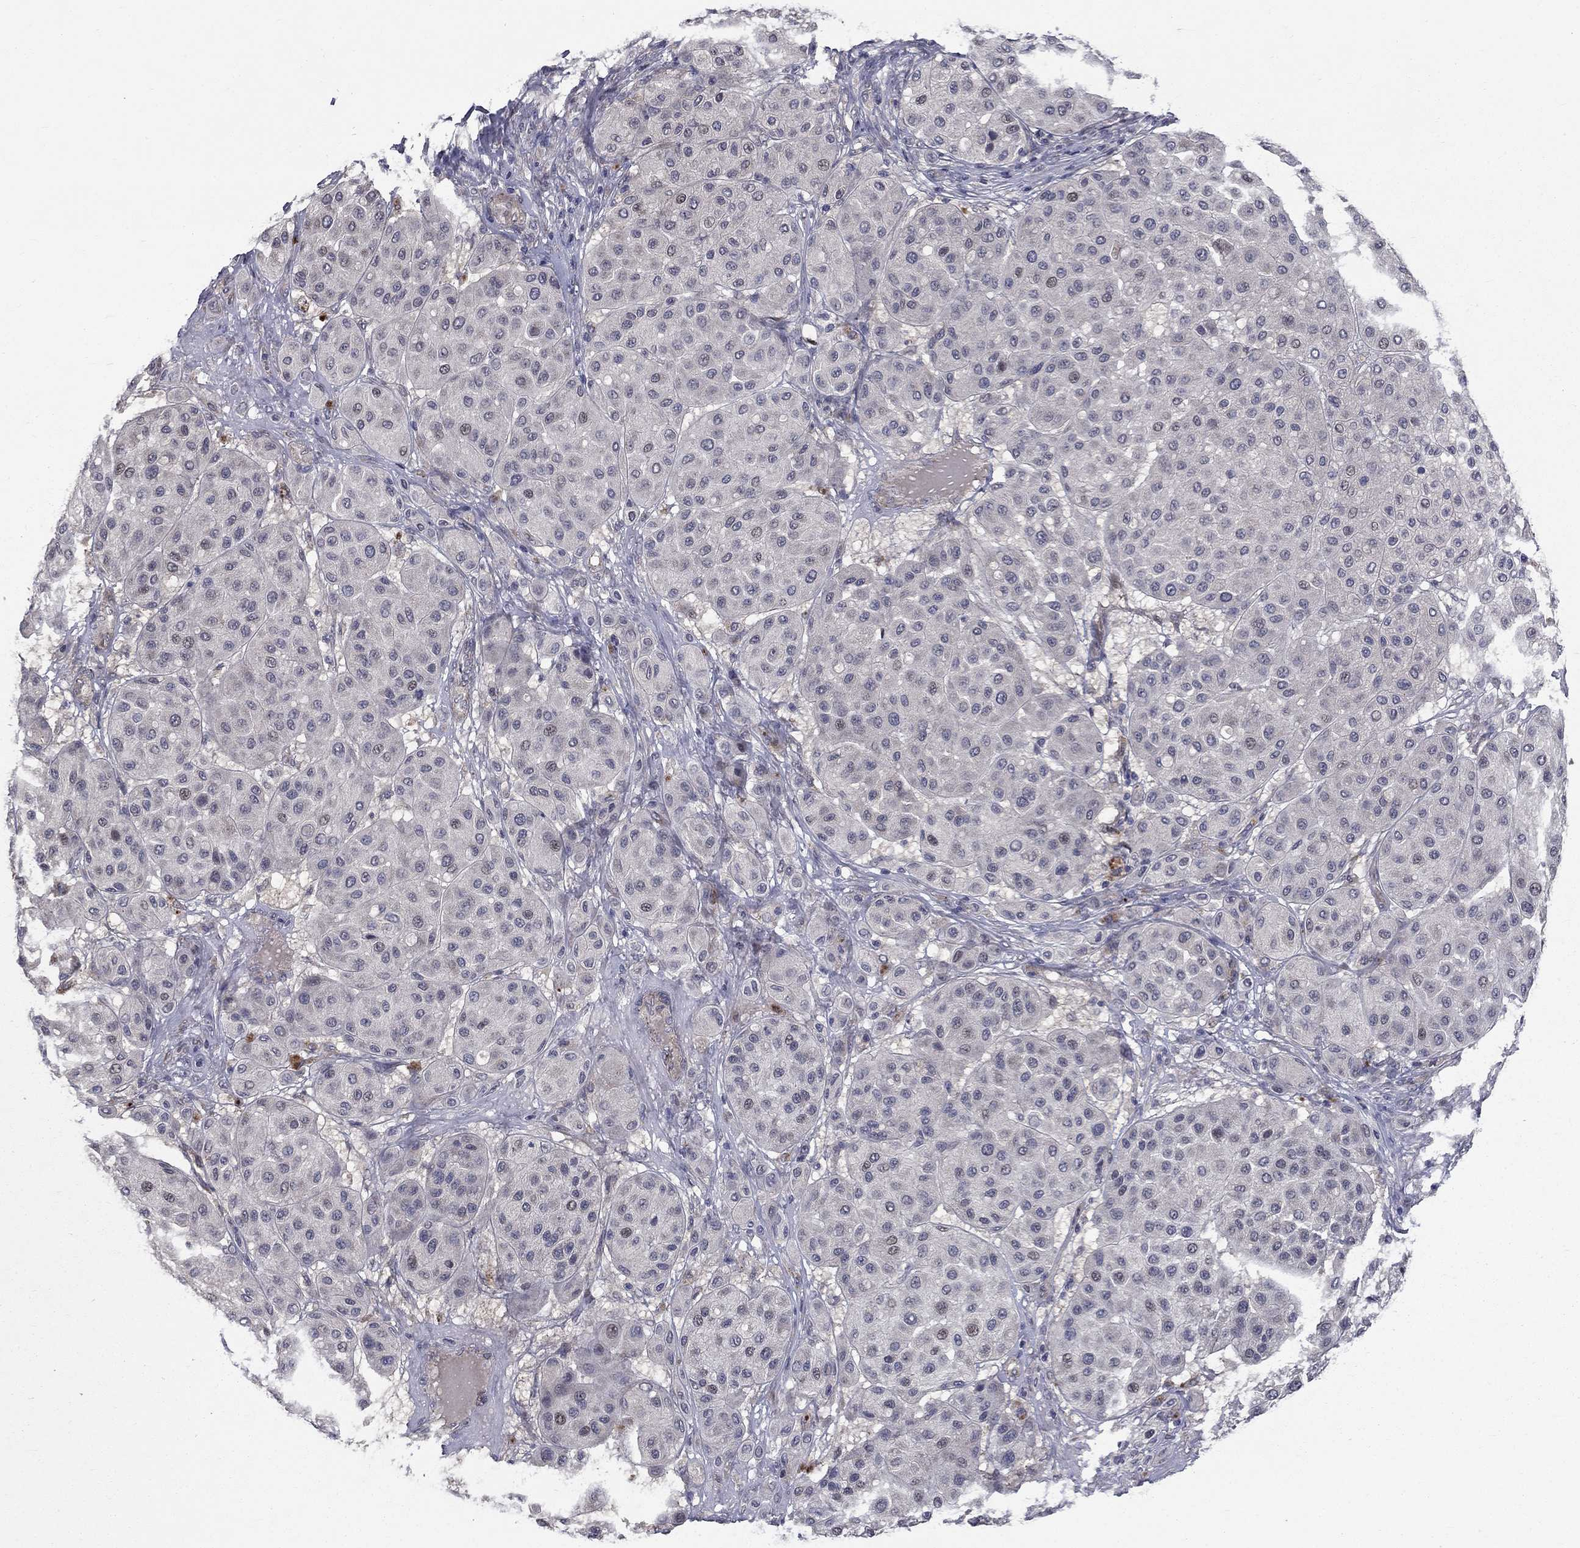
{"staining": {"intensity": "negative", "quantity": "none", "location": "none"}, "tissue": "melanoma", "cell_type": "Tumor cells", "image_type": "cancer", "snomed": [{"axis": "morphology", "description": "Malignant melanoma, Metastatic site"}, {"axis": "topography", "description": "Smooth muscle"}], "caption": "IHC image of melanoma stained for a protein (brown), which reveals no staining in tumor cells. (DAB immunohistochemistry (IHC) visualized using brightfield microscopy, high magnification).", "gene": "FAM3B", "patient": {"sex": "male", "age": 41}}